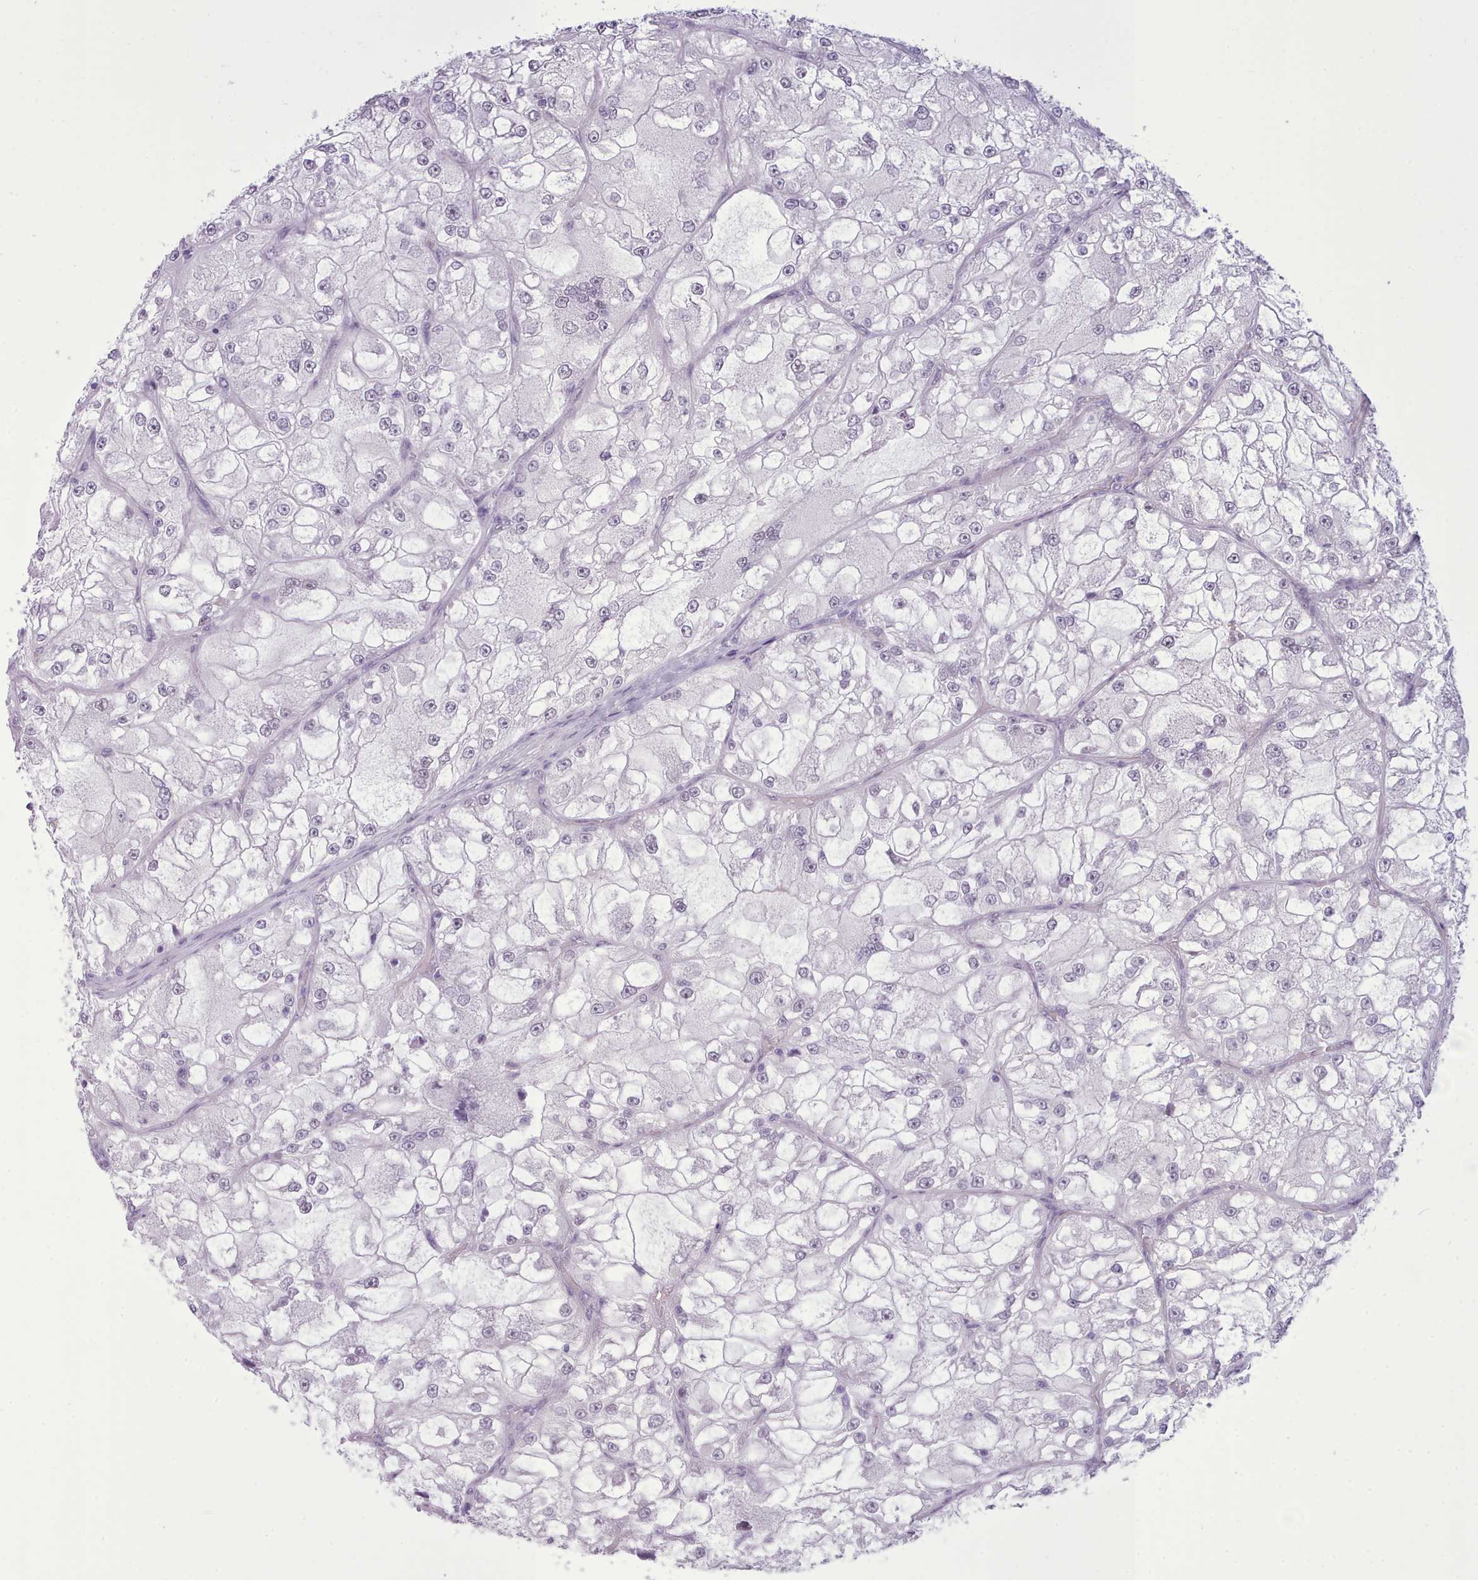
{"staining": {"intensity": "negative", "quantity": "none", "location": "none"}, "tissue": "renal cancer", "cell_type": "Tumor cells", "image_type": "cancer", "snomed": [{"axis": "morphology", "description": "Adenocarcinoma, NOS"}, {"axis": "topography", "description": "Kidney"}], "caption": "This image is of adenocarcinoma (renal) stained with IHC to label a protein in brown with the nuclei are counter-stained blue. There is no staining in tumor cells.", "gene": "FBXO48", "patient": {"sex": "female", "age": 72}}